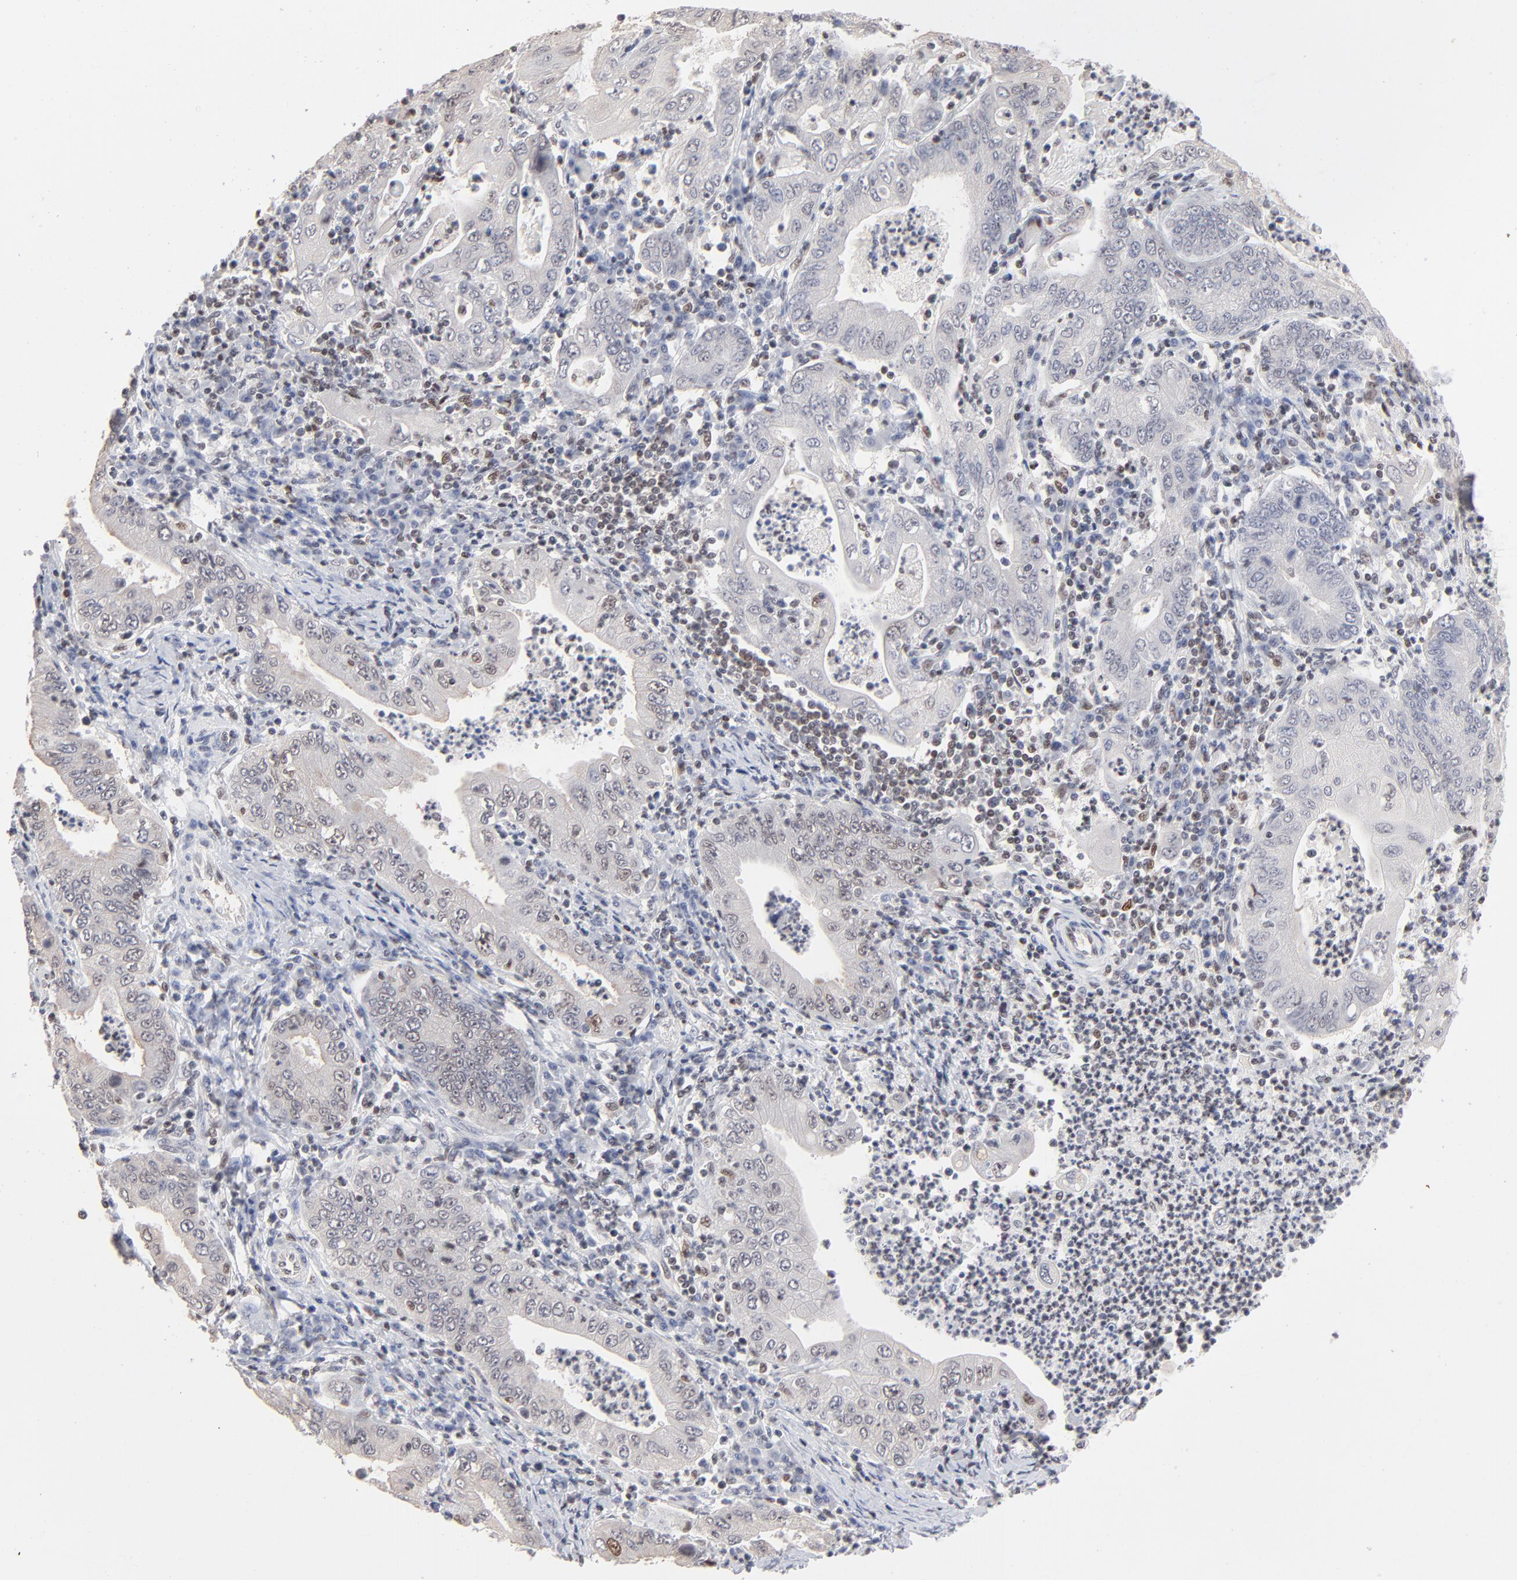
{"staining": {"intensity": "negative", "quantity": "none", "location": "none"}, "tissue": "stomach cancer", "cell_type": "Tumor cells", "image_type": "cancer", "snomed": [{"axis": "morphology", "description": "Normal tissue, NOS"}, {"axis": "morphology", "description": "Adenocarcinoma, NOS"}, {"axis": "topography", "description": "Esophagus"}, {"axis": "topography", "description": "Stomach, upper"}, {"axis": "topography", "description": "Peripheral nerve tissue"}], "caption": "Immunohistochemical staining of stomach cancer demonstrates no significant staining in tumor cells. Brightfield microscopy of immunohistochemistry (IHC) stained with DAB (brown) and hematoxylin (blue), captured at high magnification.", "gene": "MAX", "patient": {"sex": "male", "age": 62}}